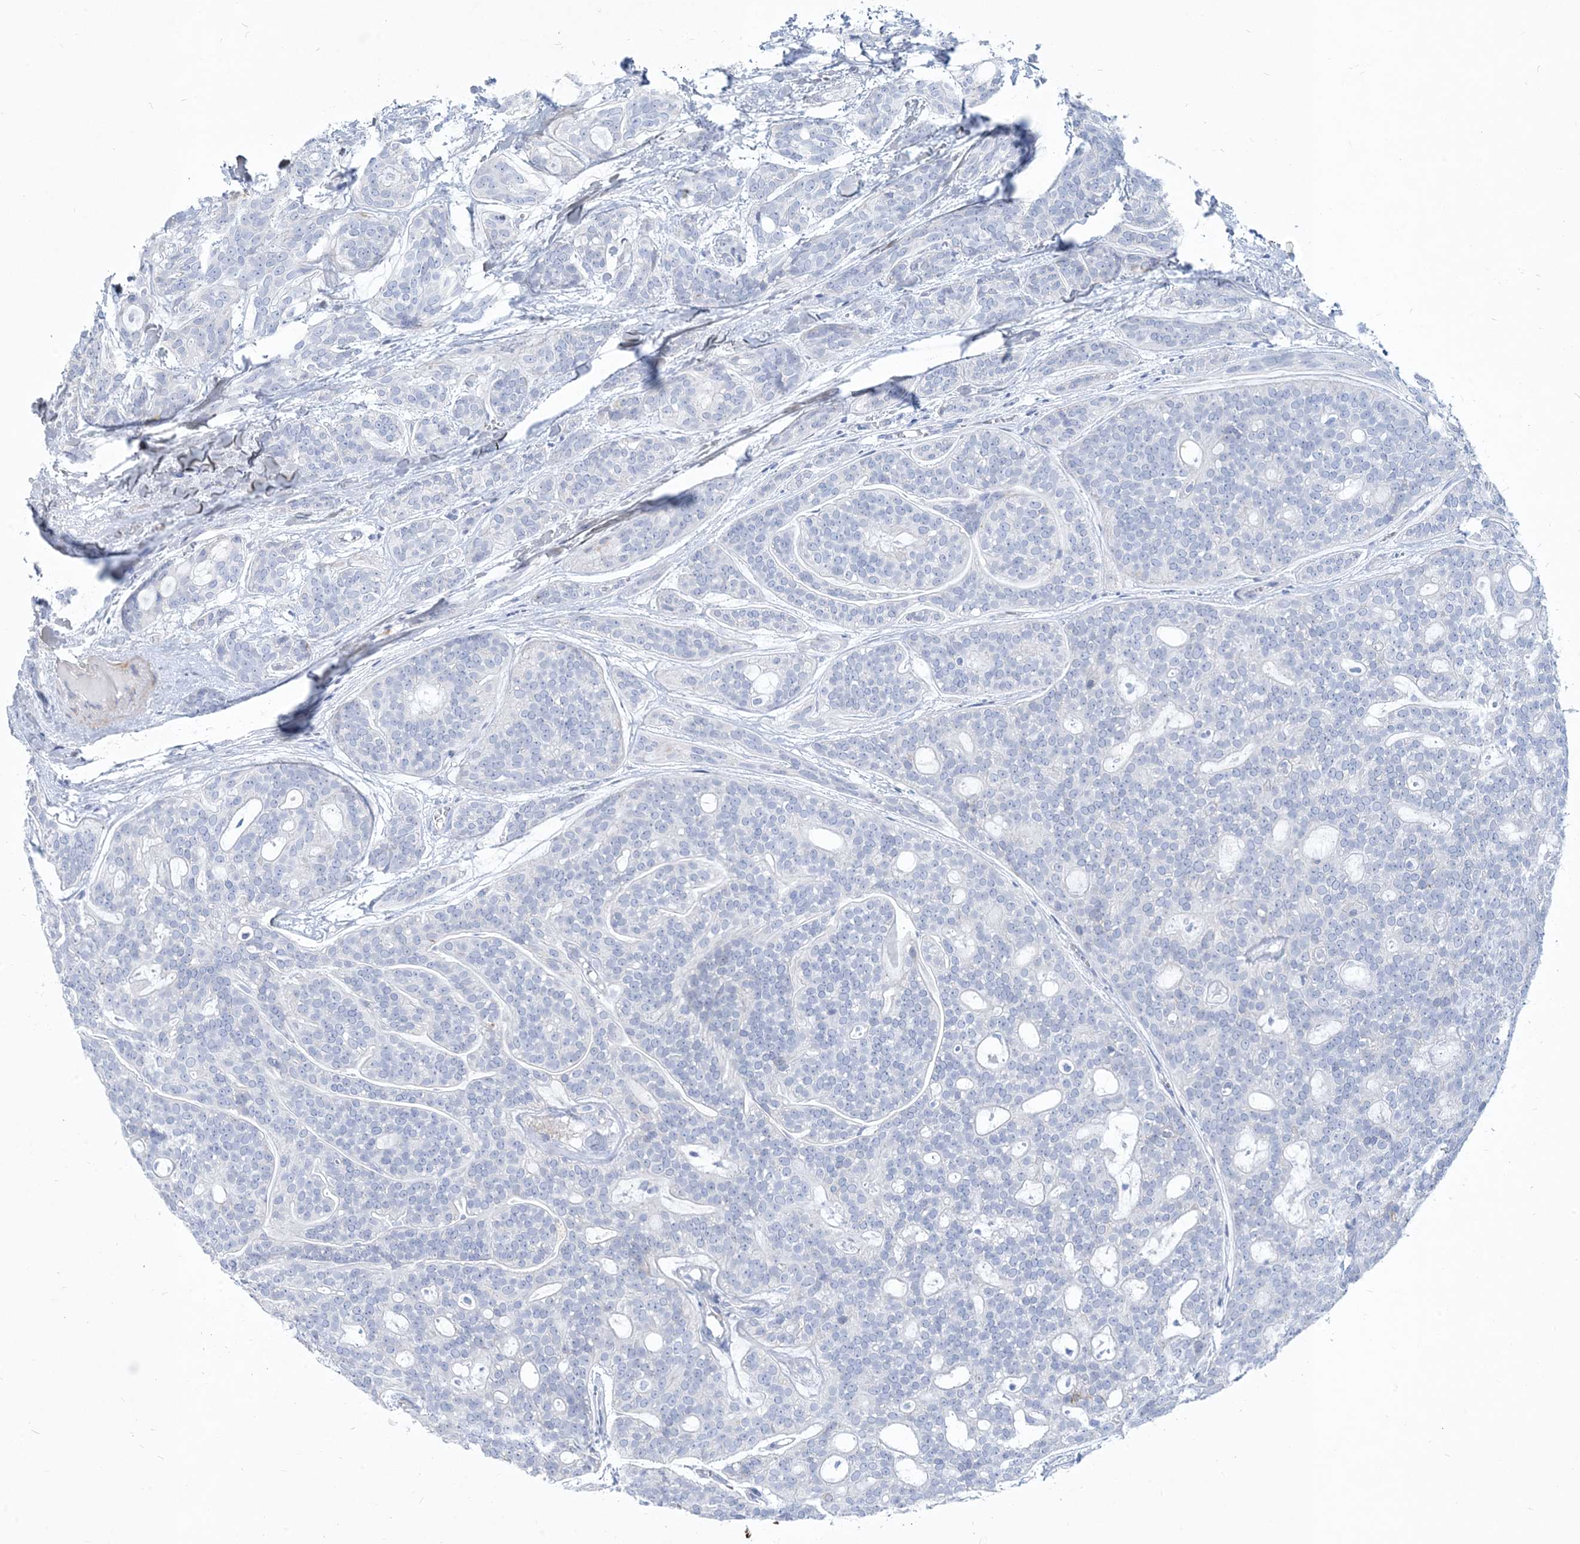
{"staining": {"intensity": "negative", "quantity": "none", "location": "none"}, "tissue": "head and neck cancer", "cell_type": "Tumor cells", "image_type": "cancer", "snomed": [{"axis": "morphology", "description": "Adenocarcinoma, NOS"}, {"axis": "topography", "description": "Head-Neck"}], "caption": "IHC of human head and neck cancer shows no expression in tumor cells. (Stains: DAB (3,3'-diaminobenzidine) immunohistochemistry with hematoxylin counter stain, Microscopy: brightfield microscopy at high magnification).", "gene": "MOXD1", "patient": {"sex": "male", "age": 66}}